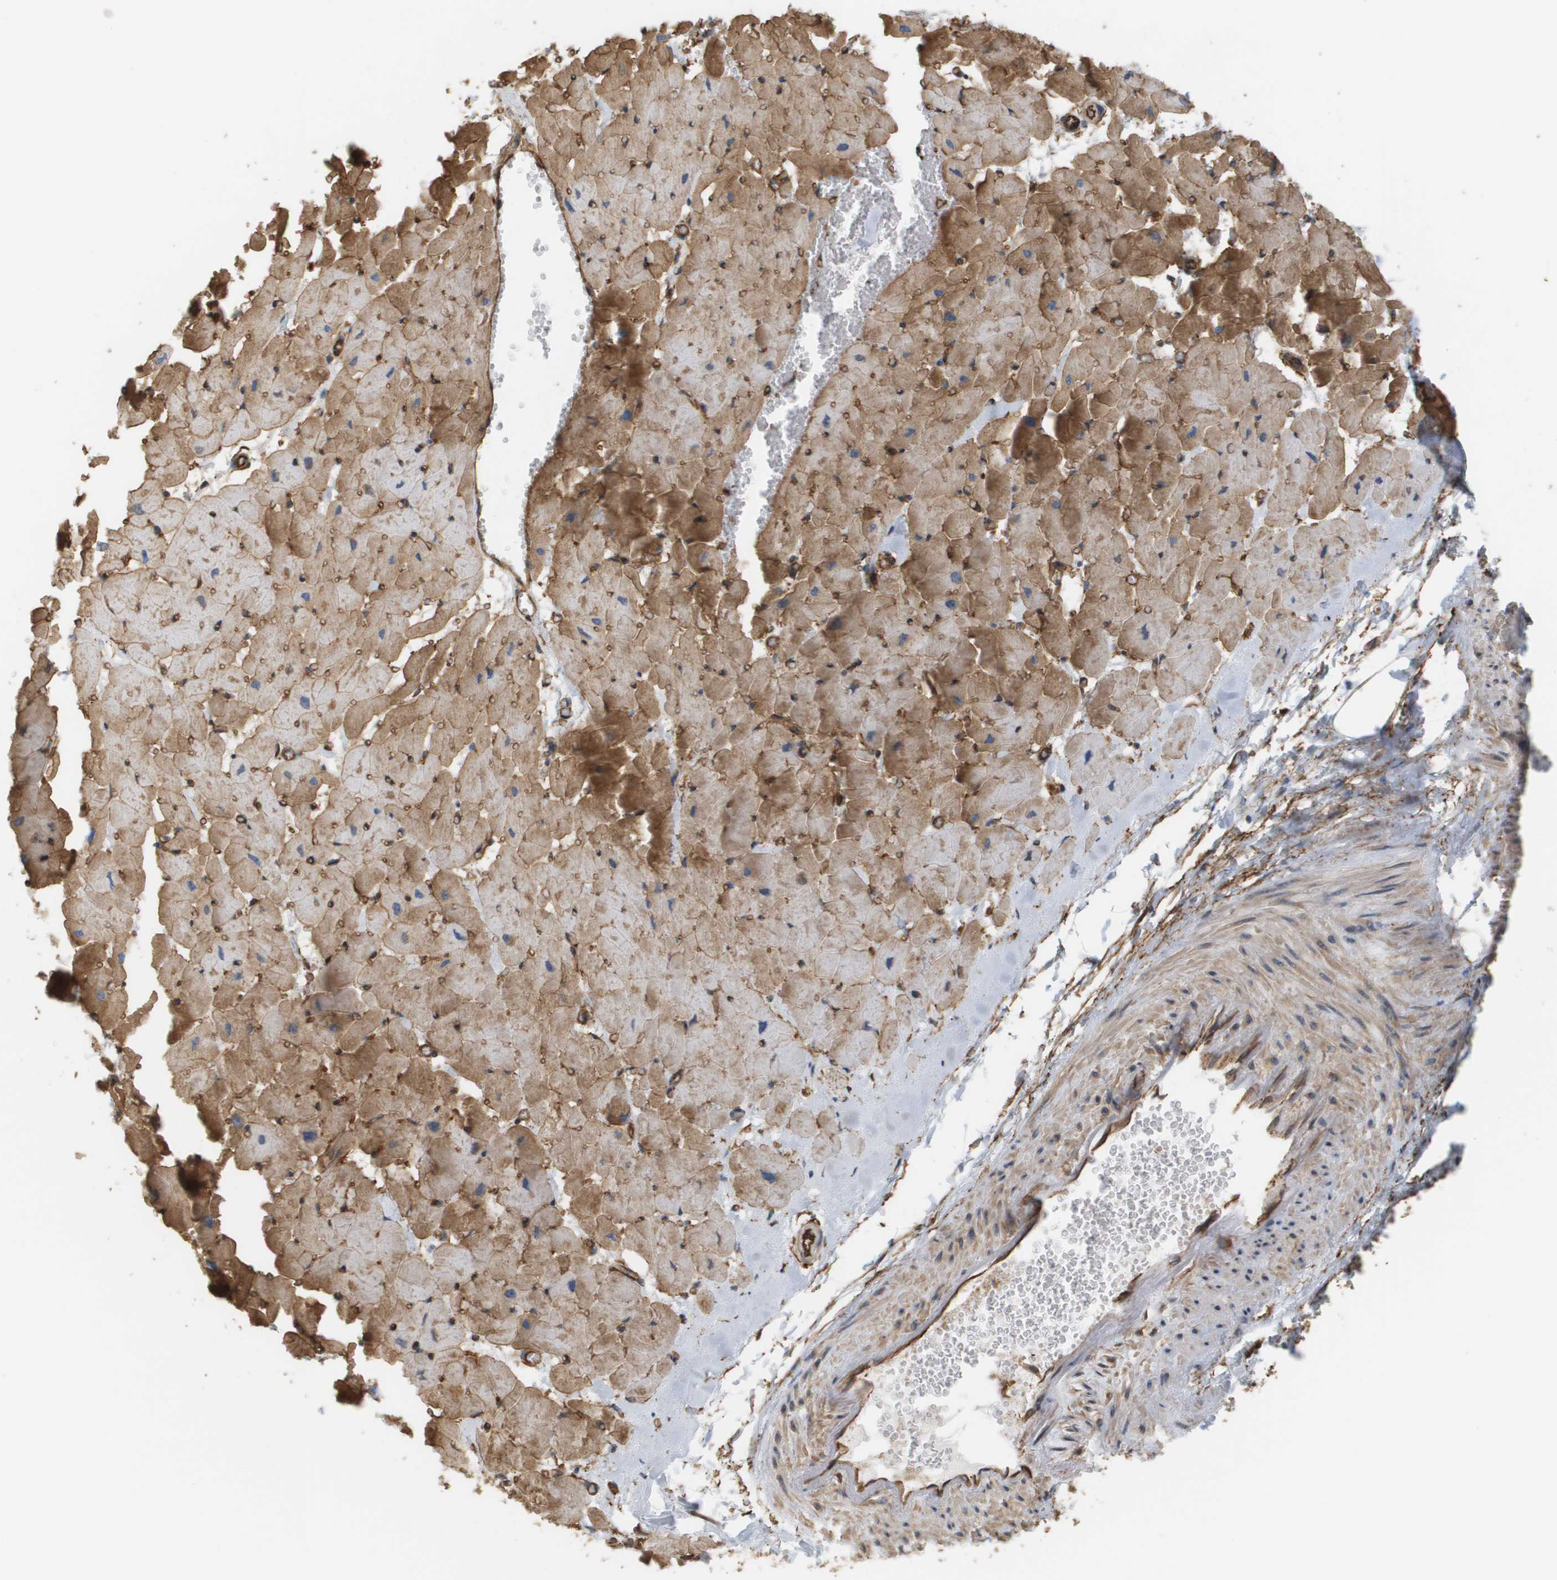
{"staining": {"intensity": "moderate", "quantity": ">75%", "location": "cytoplasmic/membranous"}, "tissue": "heart muscle", "cell_type": "Cardiomyocytes", "image_type": "normal", "snomed": [{"axis": "morphology", "description": "Normal tissue, NOS"}, {"axis": "topography", "description": "Heart"}], "caption": "This photomicrograph demonstrates immunohistochemistry staining of benign human heart muscle, with medium moderate cytoplasmic/membranous positivity in approximately >75% of cardiomyocytes.", "gene": "SGMS2", "patient": {"sex": "female", "age": 19}}